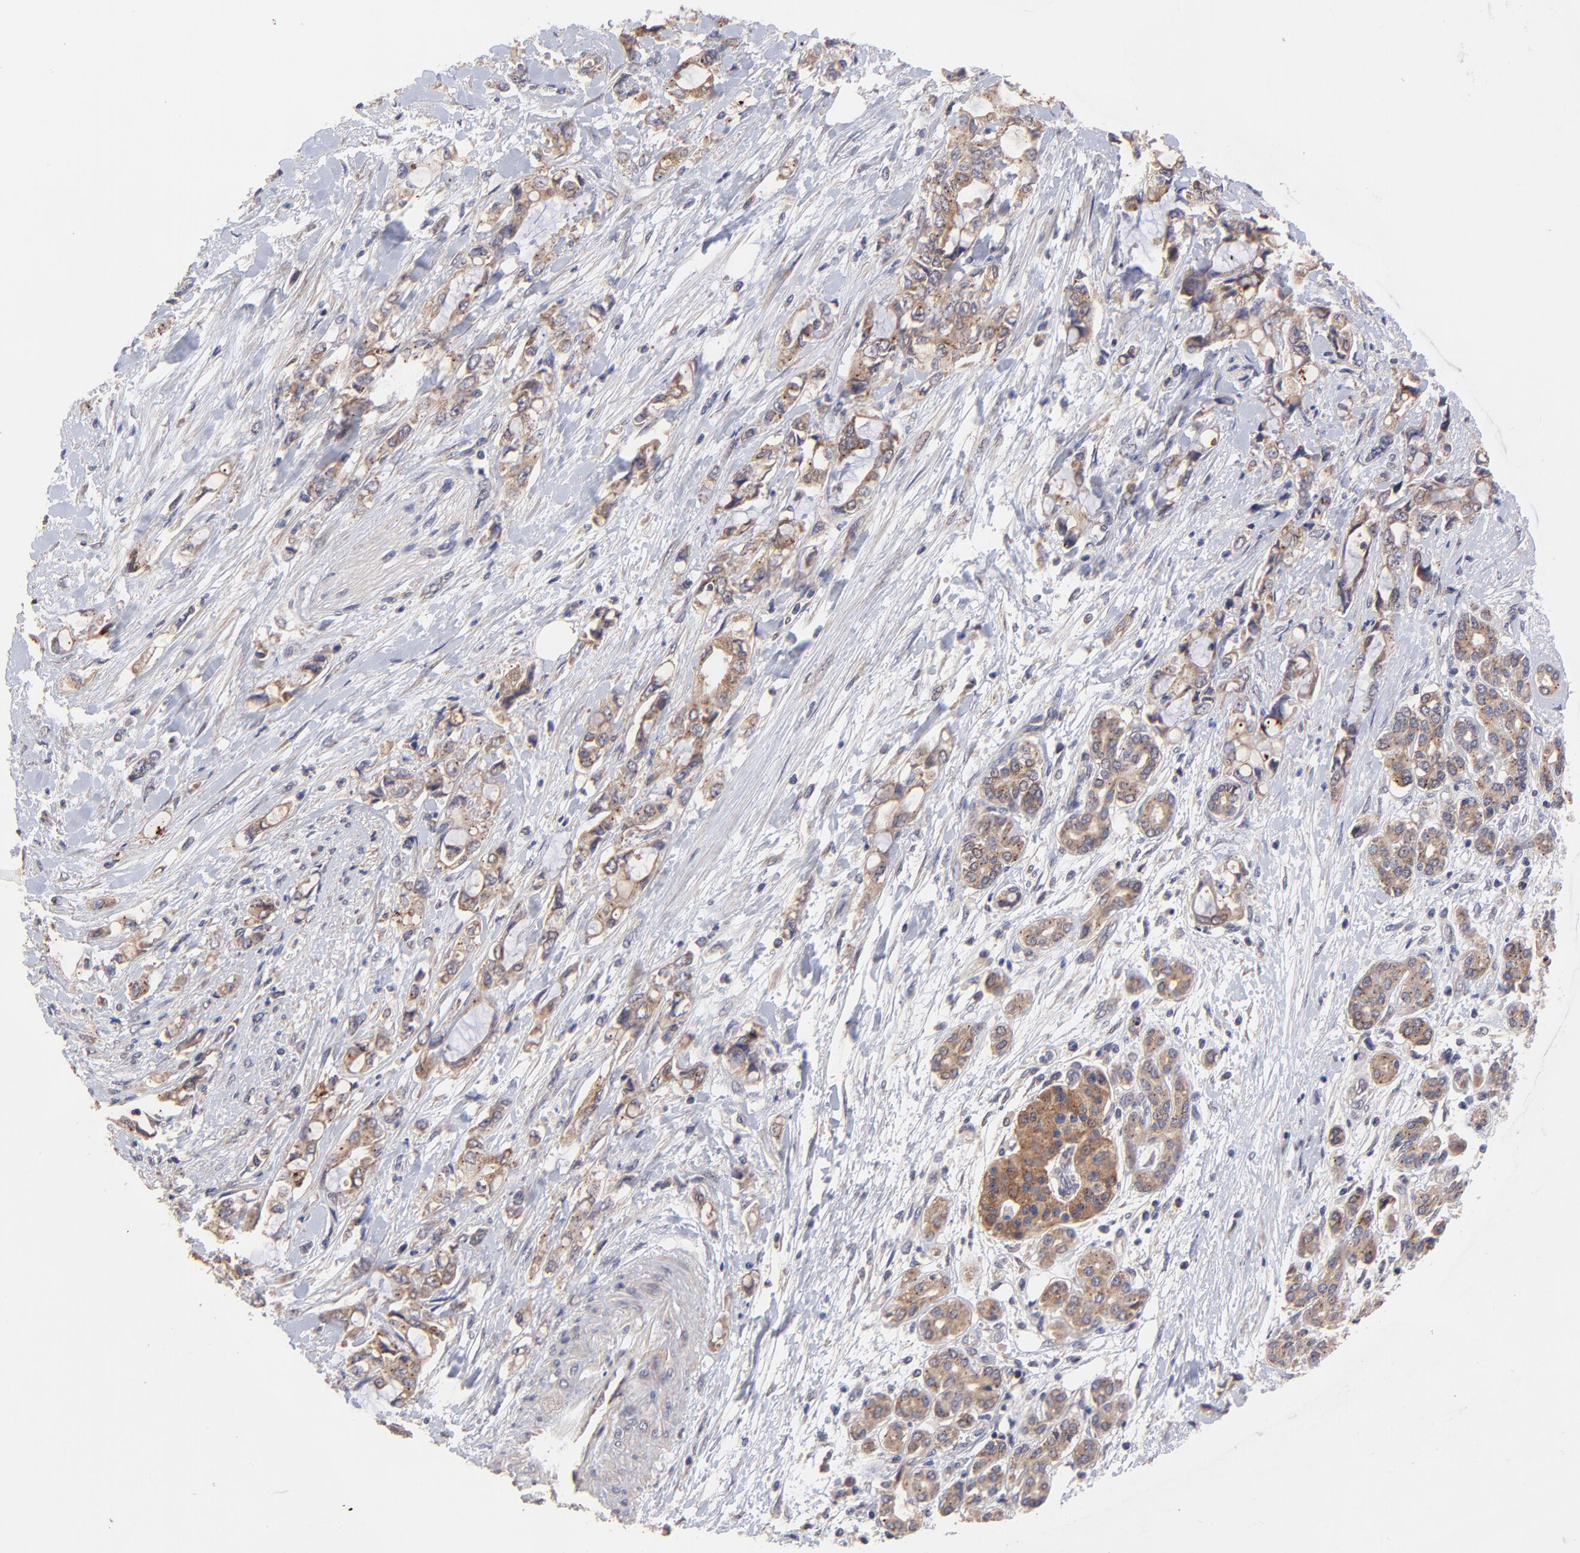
{"staining": {"intensity": "moderate", "quantity": ">75%", "location": "cytoplasmic/membranous"}, "tissue": "pancreatic cancer", "cell_type": "Tumor cells", "image_type": "cancer", "snomed": [{"axis": "morphology", "description": "Adenocarcinoma, NOS"}, {"axis": "topography", "description": "Pancreas"}], "caption": "Pancreatic cancer (adenocarcinoma) stained with immunohistochemistry exhibits moderate cytoplasmic/membranous staining in approximately >75% of tumor cells.", "gene": "BAIAP2L2", "patient": {"sex": "female", "age": 70}}